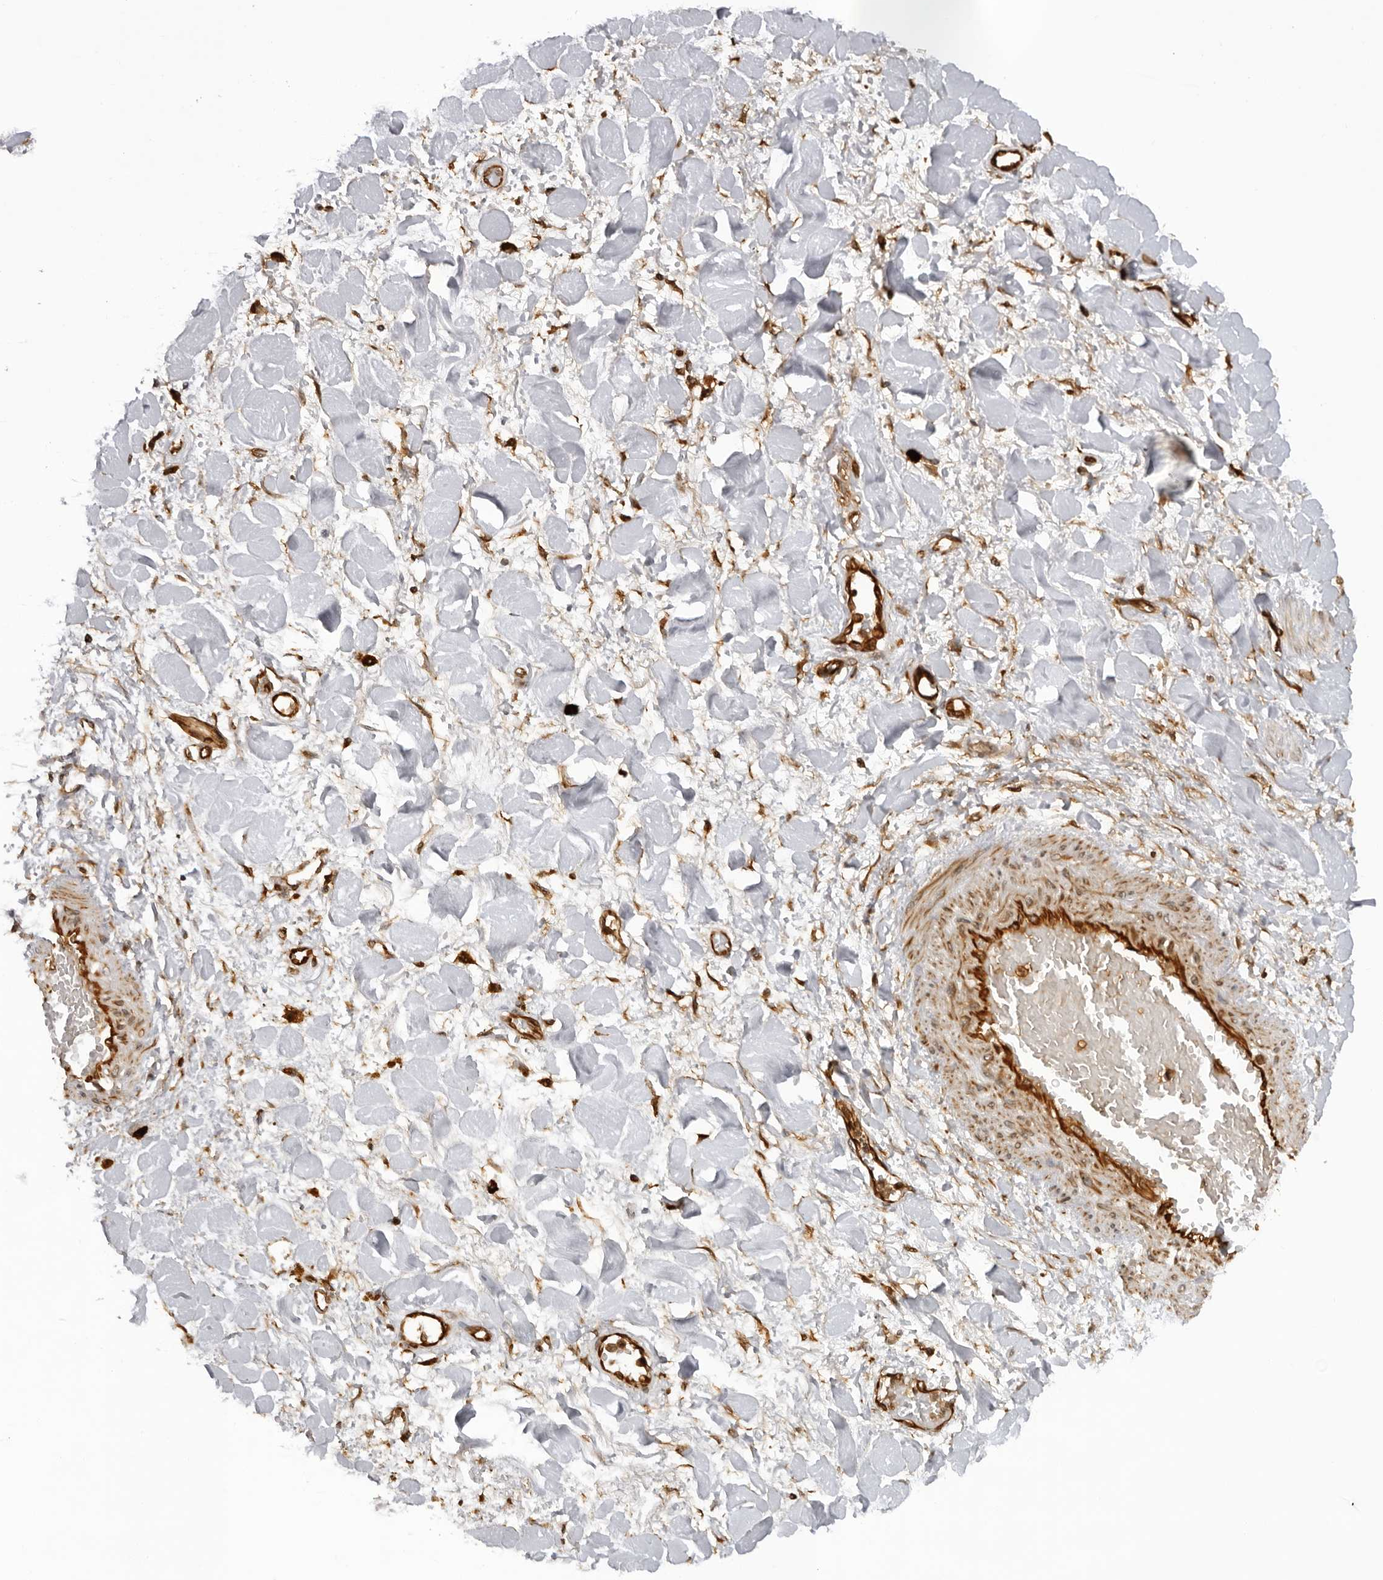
{"staining": {"intensity": "strong", "quantity": ">75%", "location": "cytoplasmic/membranous"}, "tissue": "adipose tissue", "cell_type": "Adipocytes", "image_type": "normal", "snomed": [{"axis": "morphology", "description": "Normal tissue, NOS"}, {"axis": "topography", "description": "Kidney"}, {"axis": "topography", "description": "Peripheral nerve tissue"}], "caption": "Protein analysis of normal adipose tissue demonstrates strong cytoplasmic/membranous positivity in approximately >75% of adipocytes. Nuclei are stained in blue.", "gene": "DYNLT5", "patient": {"sex": "male", "age": 7}}